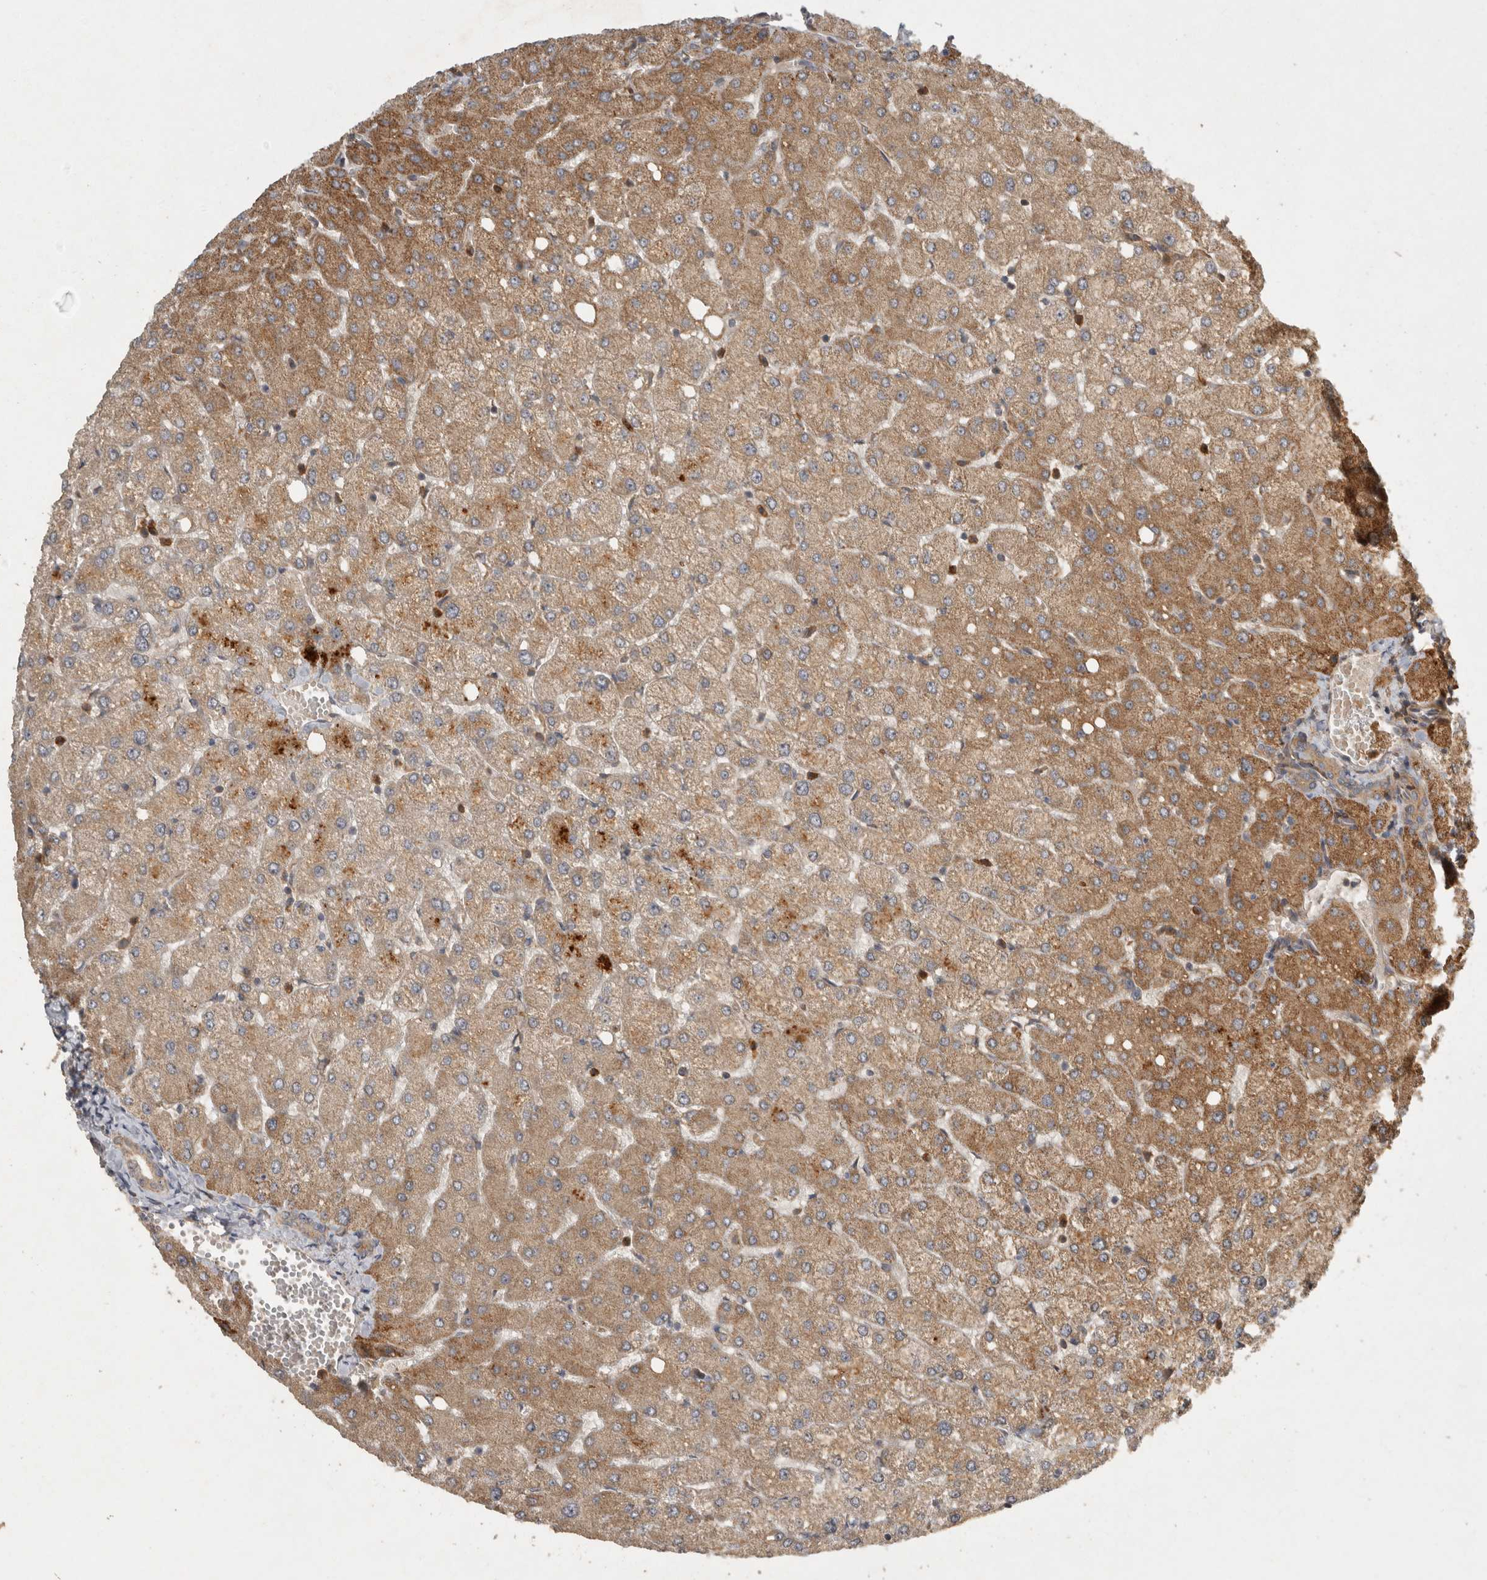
{"staining": {"intensity": "moderate", "quantity": ">75%", "location": "cytoplasmic/membranous"}, "tissue": "liver", "cell_type": "Cholangiocytes", "image_type": "normal", "snomed": [{"axis": "morphology", "description": "Normal tissue, NOS"}, {"axis": "topography", "description": "Liver"}], "caption": "DAB immunohistochemical staining of benign liver displays moderate cytoplasmic/membranous protein staining in approximately >75% of cholangiocytes.", "gene": "VEPH1", "patient": {"sex": "female", "age": 54}}